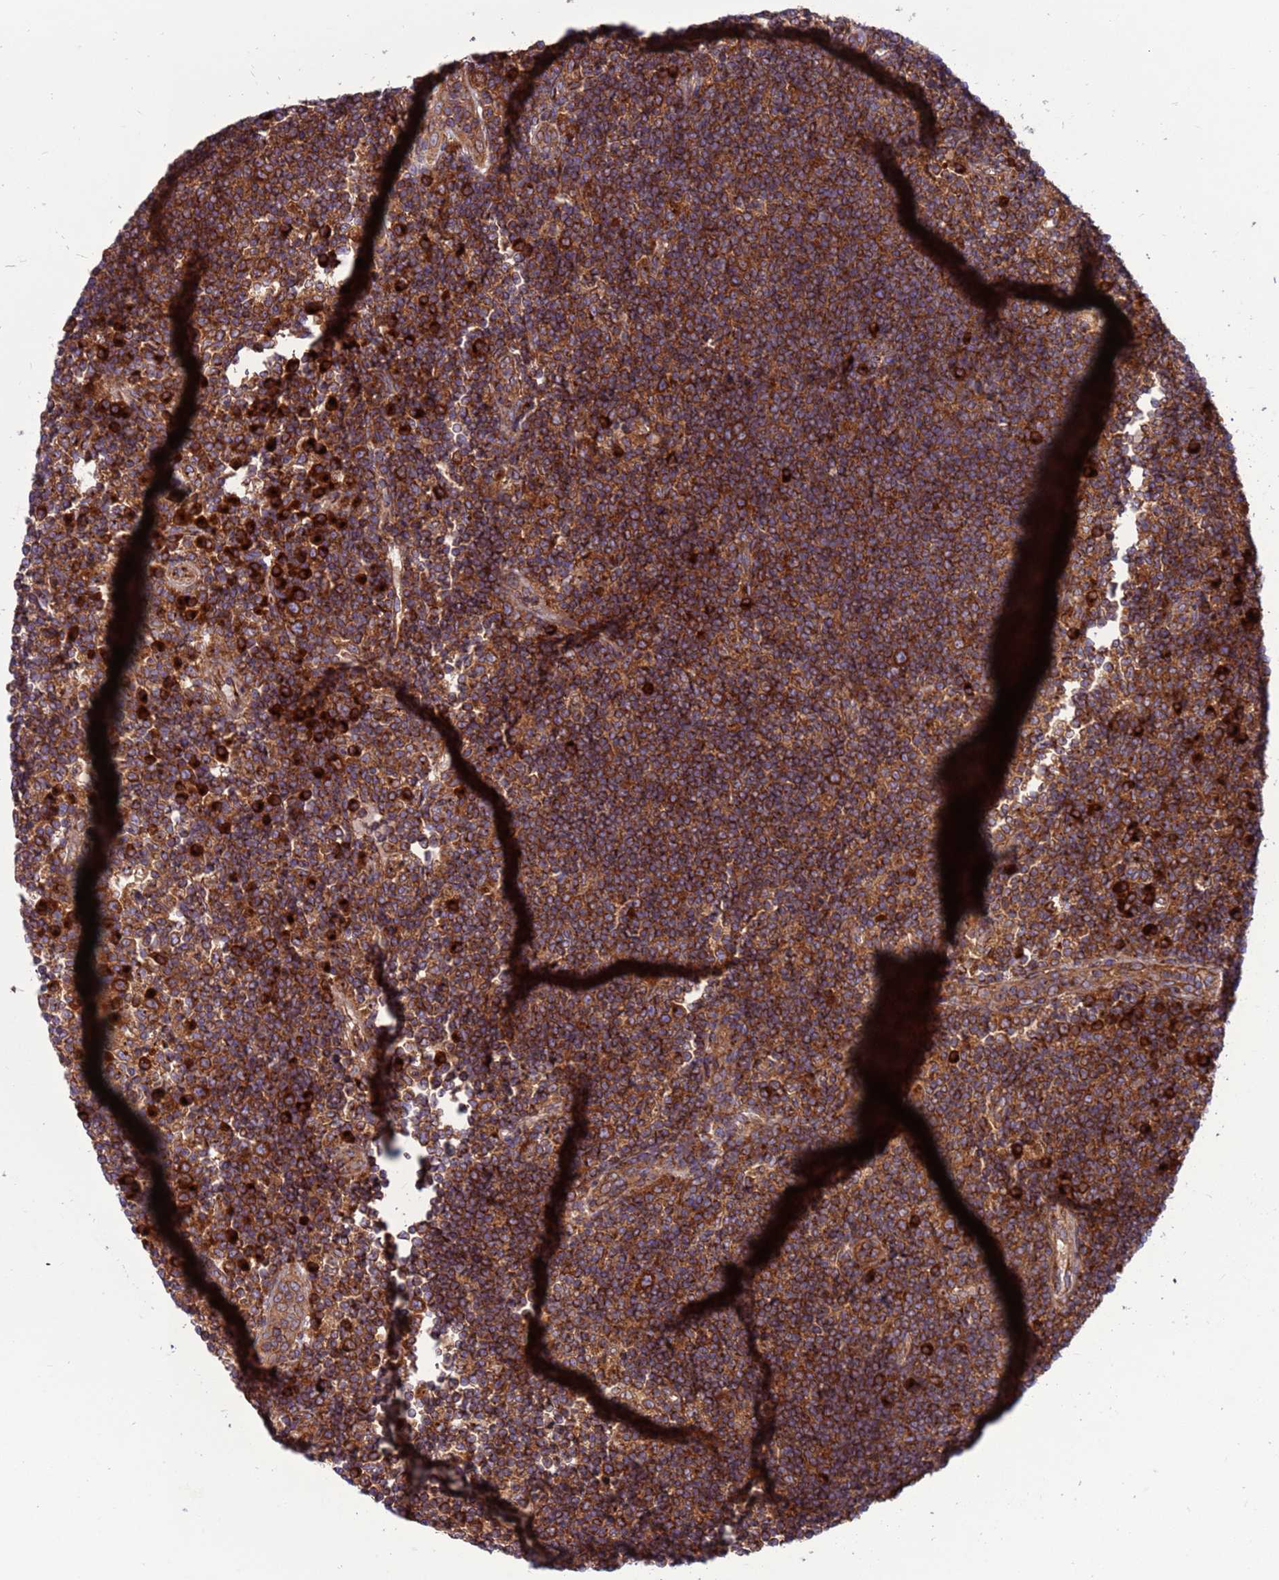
{"staining": {"intensity": "strong", "quantity": ">75%", "location": "cytoplasmic/membranous"}, "tissue": "lymph node", "cell_type": "Non-germinal center cells", "image_type": "normal", "snomed": [{"axis": "morphology", "description": "Normal tissue, NOS"}, {"axis": "topography", "description": "Lymph node"}], "caption": "Benign lymph node was stained to show a protein in brown. There is high levels of strong cytoplasmic/membranous expression in about >75% of non-germinal center cells. The protein of interest is shown in brown color, while the nuclei are stained blue.", "gene": "ZC3HAV1", "patient": {"sex": "female", "age": 53}}